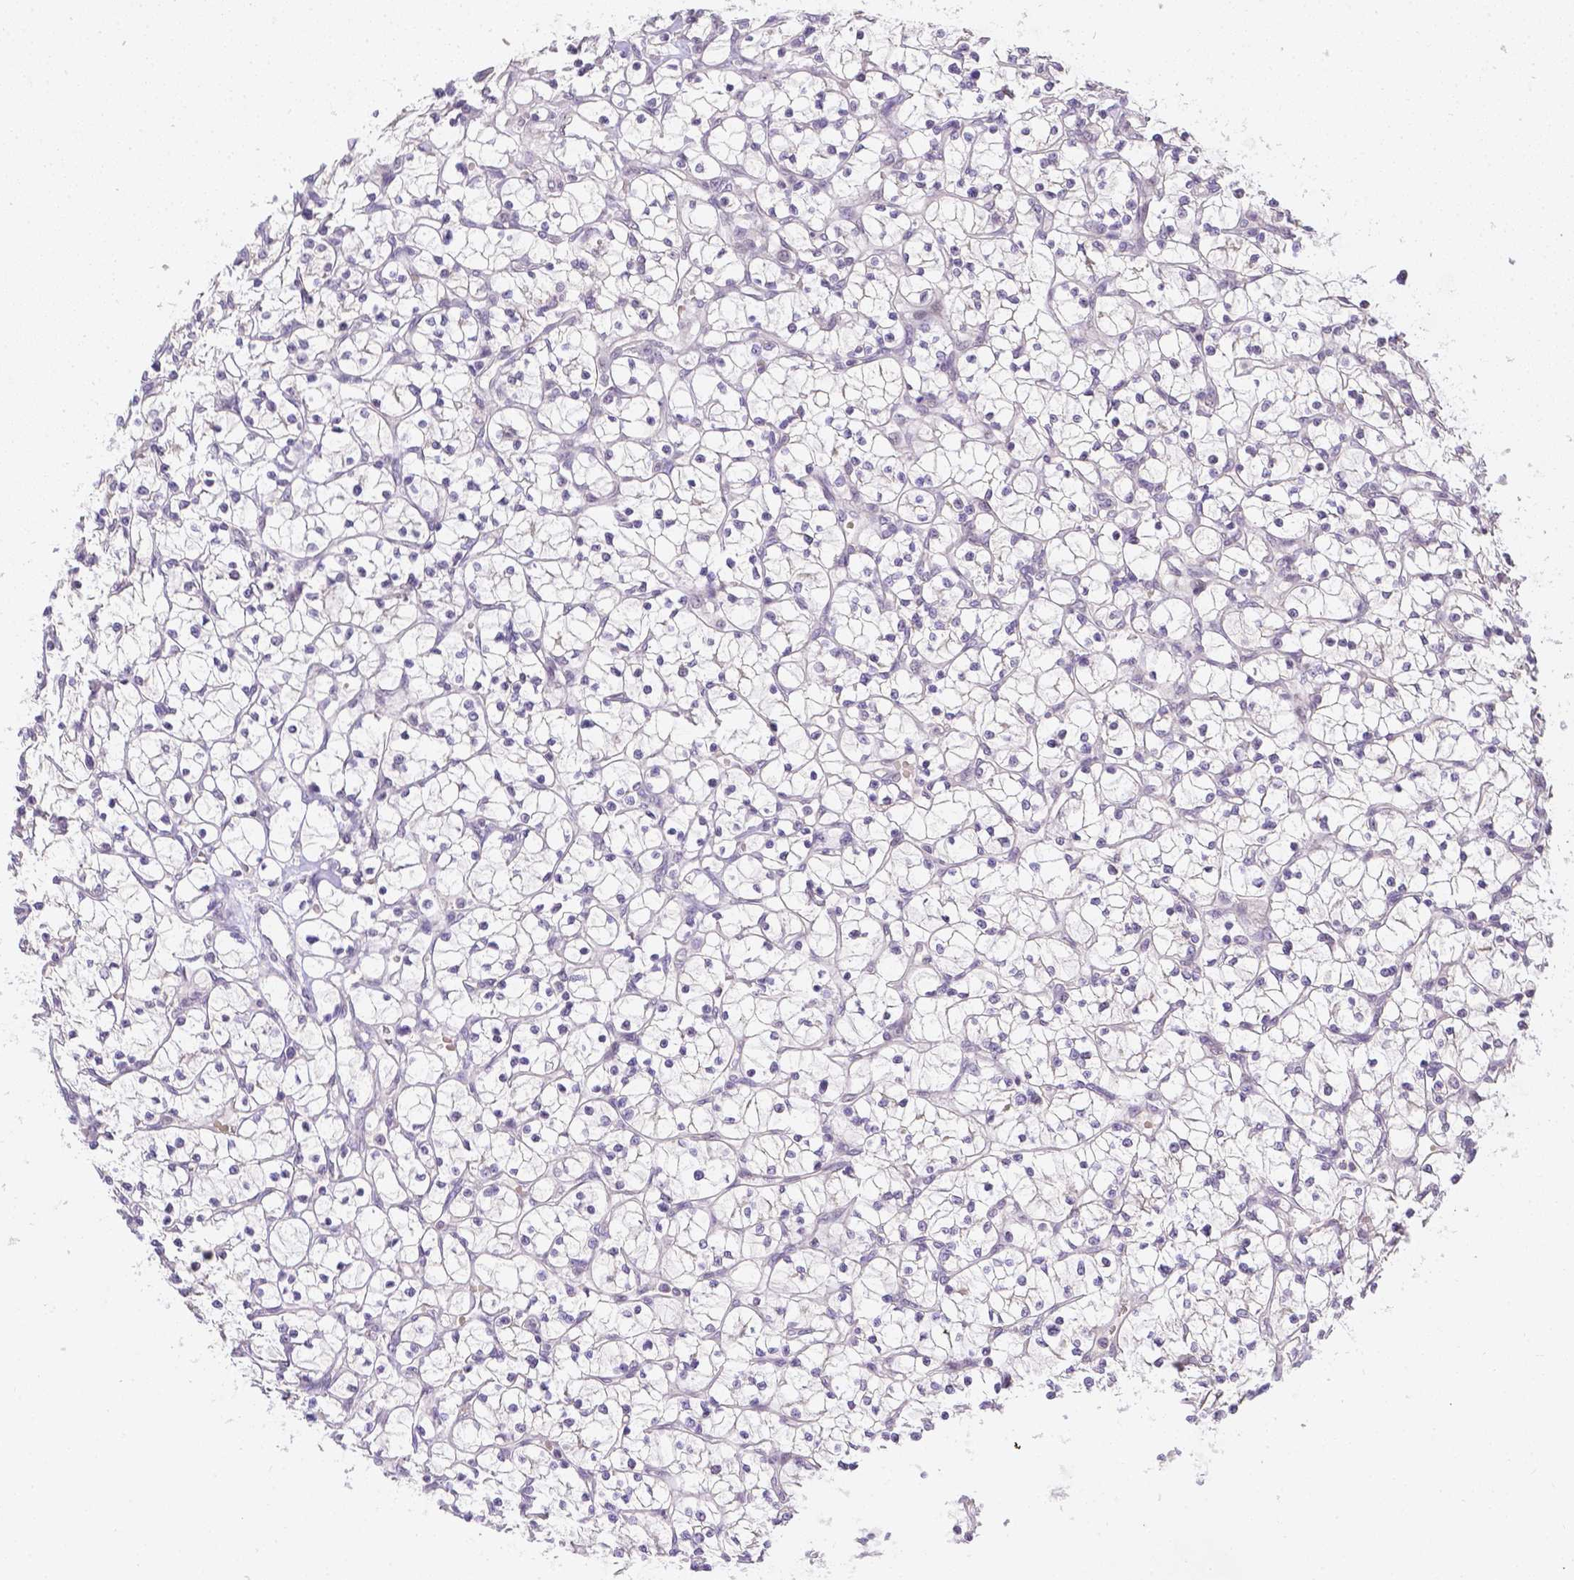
{"staining": {"intensity": "negative", "quantity": "none", "location": "none"}, "tissue": "renal cancer", "cell_type": "Tumor cells", "image_type": "cancer", "snomed": [{"axis": "morphology", "description": "Adenocarcinoma, NOS"}, {"axis": "topography", "description": "Kidney"}], "caption": "There is no significant staining in tumor cells of adenocarcinoma (renal).", "gene": "ZNF280B", "patient": {"sex": "female", "age": 64}}